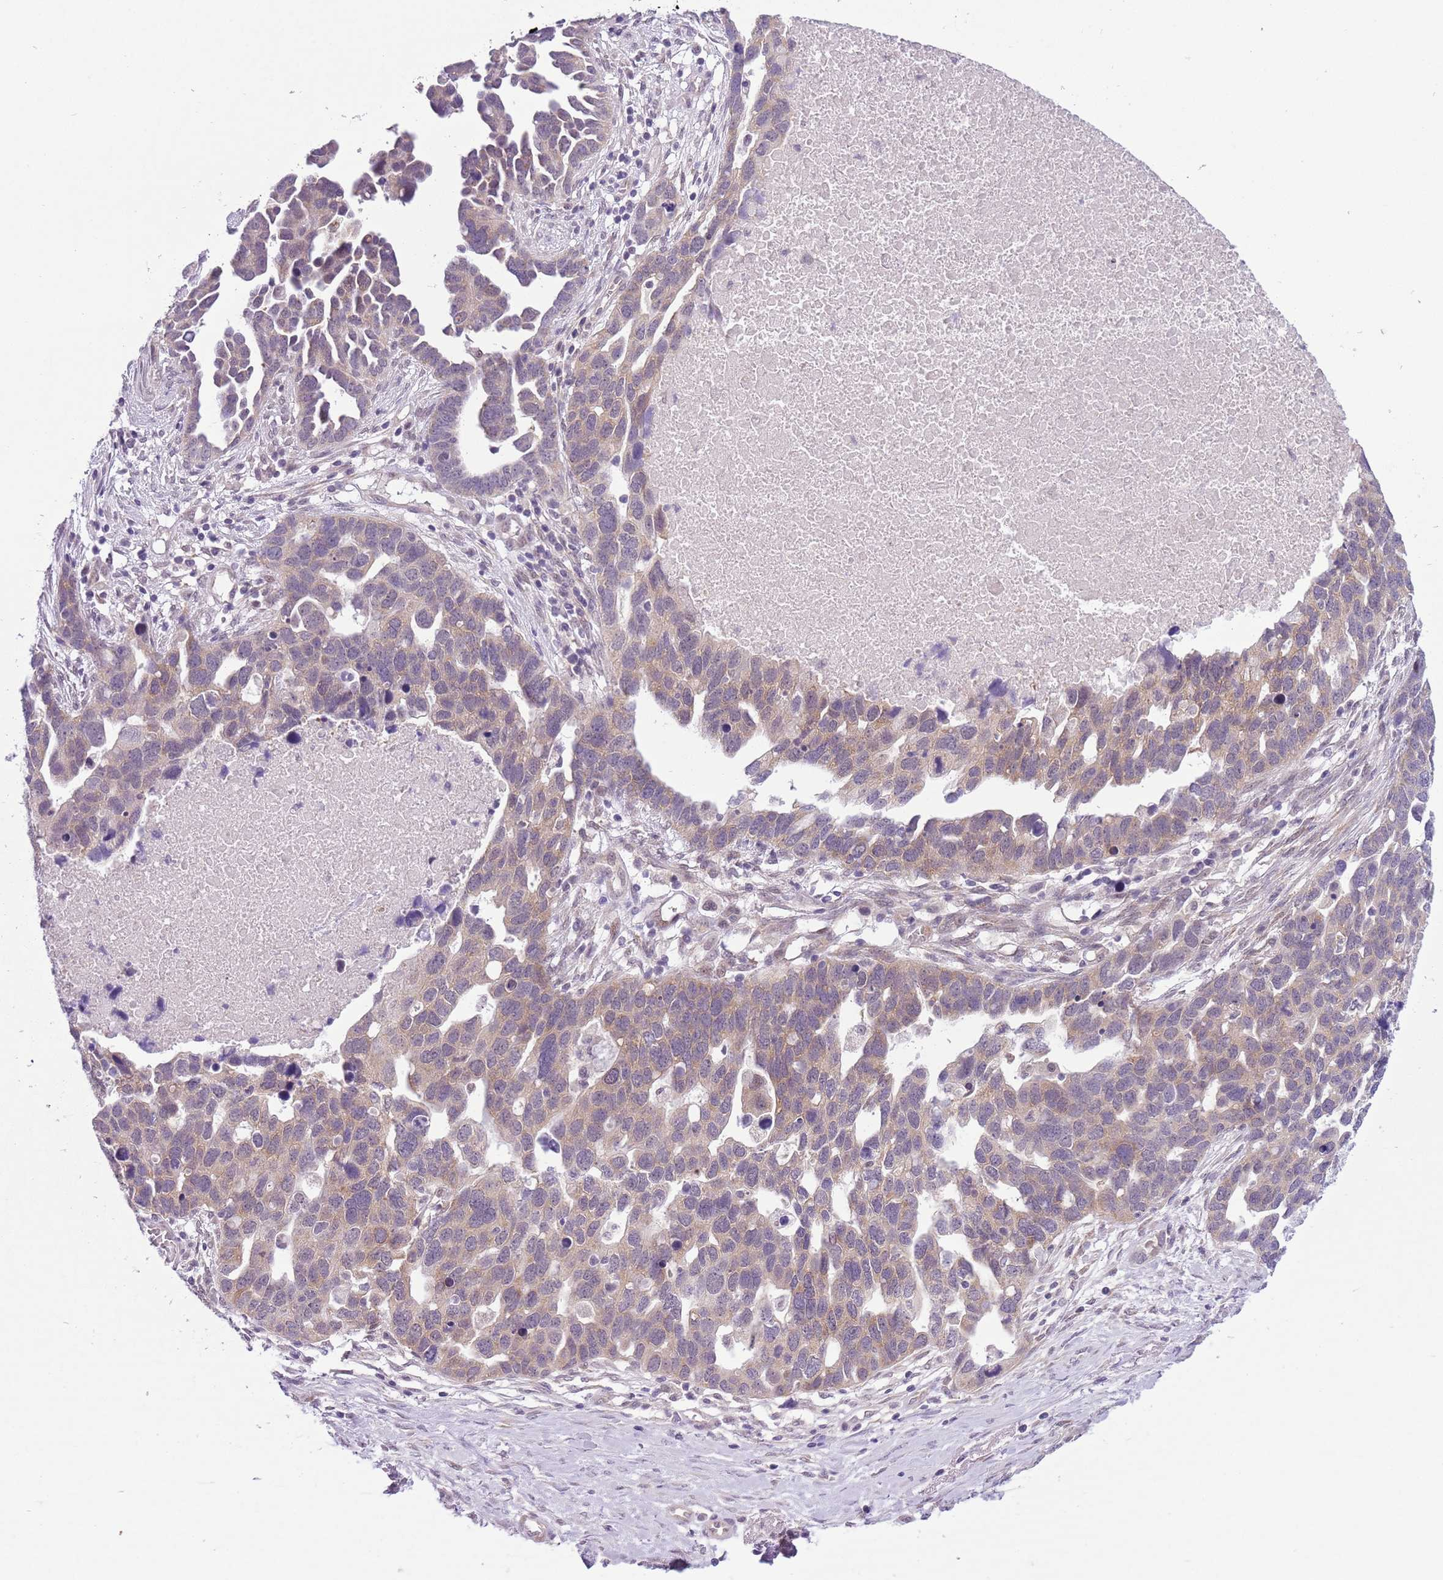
{"staining": {"intensity": "weak", "quantity": "25%-75%", "location": "cytoplasmic/membranous"}, "tissue": "ovarian cancer", "cell_type": "Tumor cells", "image_type": "cancer", "snomed": [{"axis": "morphology", "description": "Cystadenocarcinoma, serous, NOS"}, {"axis": "topography", "description": "Ovary"}], "caption": "The immunohistochemical stain highlights weak cytoplasmic/membranous expression in tumor cells of serous cystadenocarcinoma (ovarian) tissue.", "gene": "FAM120C", "patient": {"sex": "female", "age": 54}}